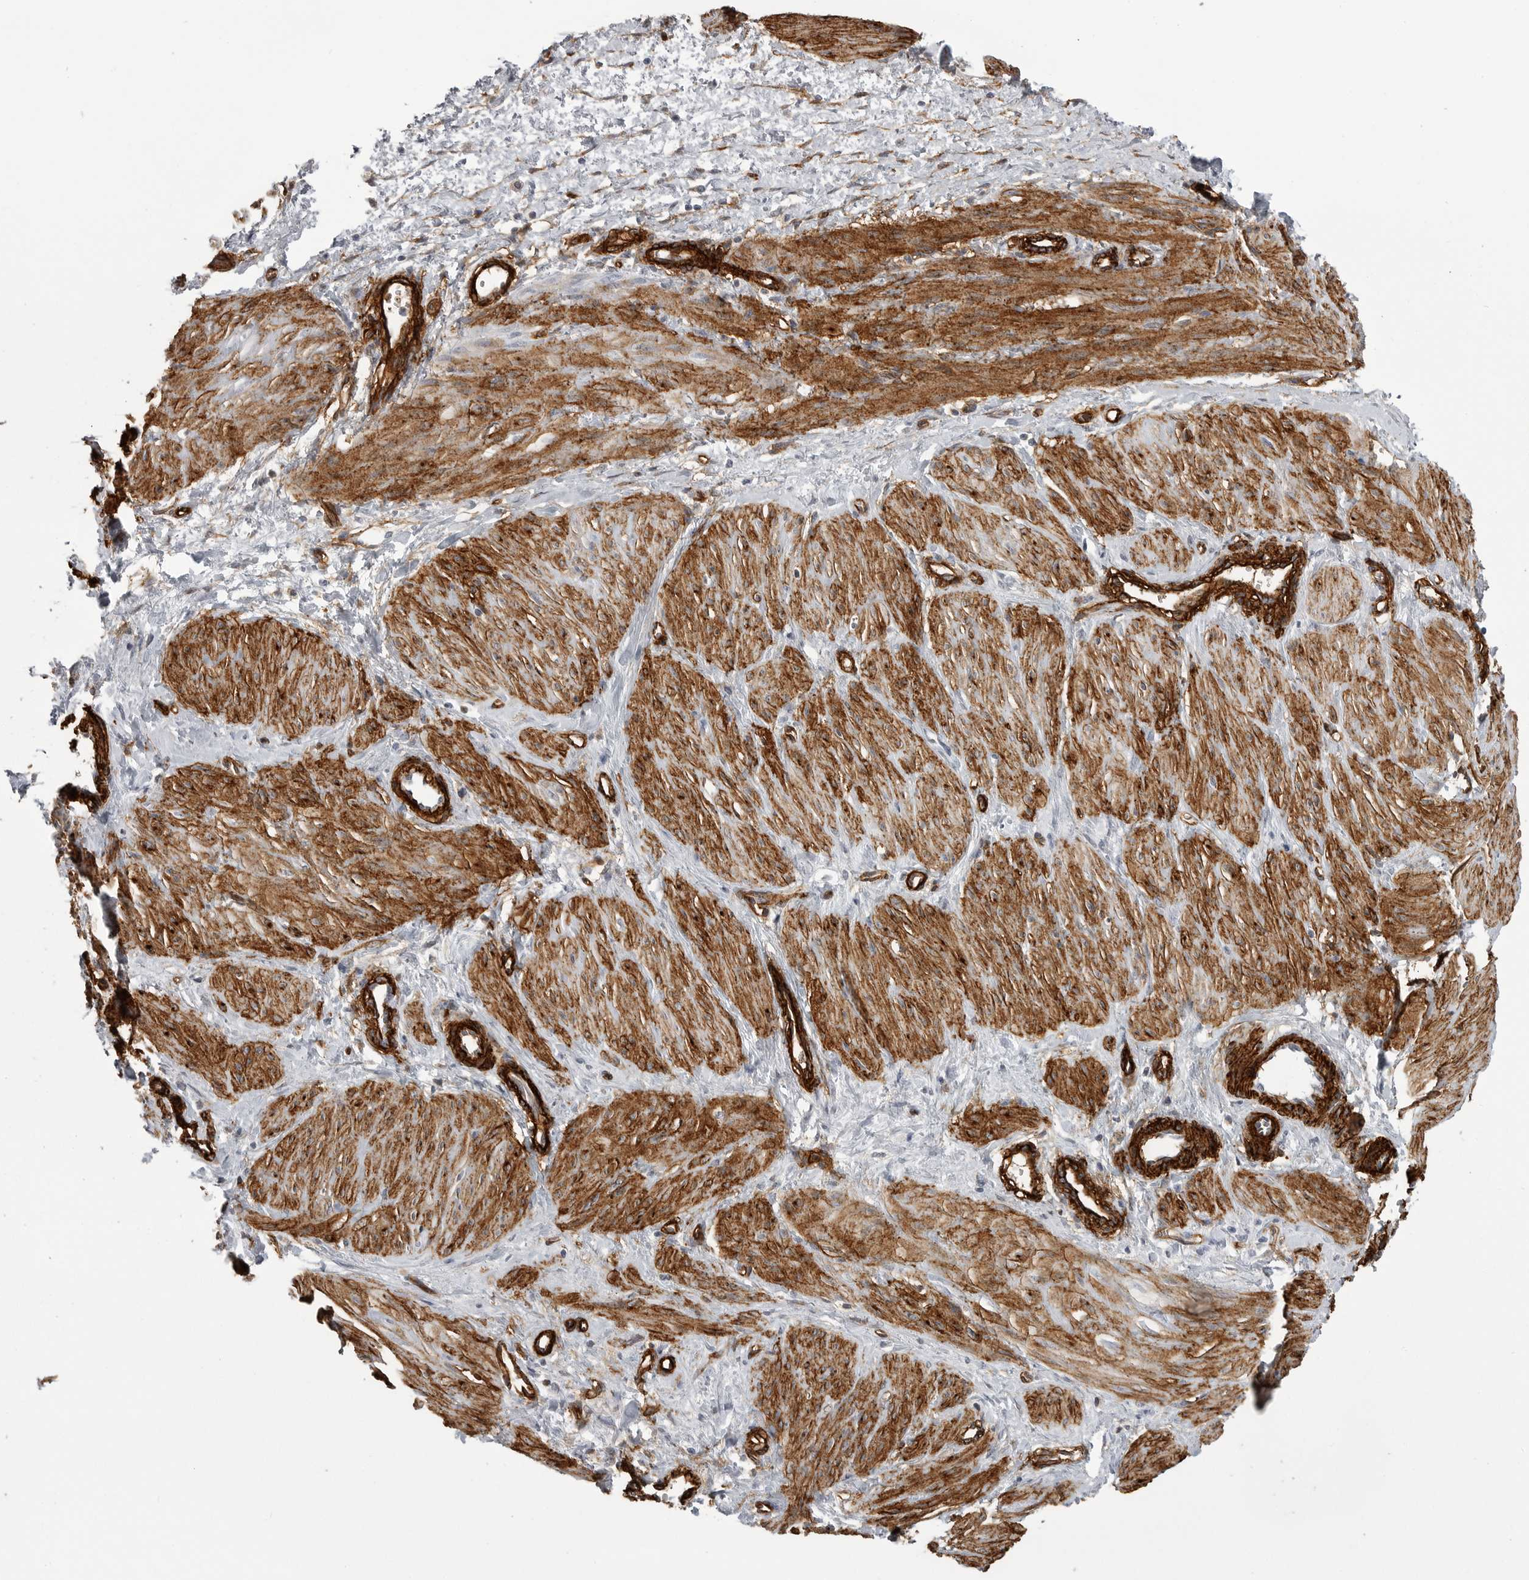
{"staining": {"intensity": "strong", "quantity": ">75%", "location": "cytoplasmic/membranous"}, "tissue": "smooth muscle", "cell_type": "Smooth muscle cells", "image_type": "normal", "snomed": [{"axis": "morphology", "description": "Normal tissue, NOS"}, {"axis": "topography", "description": "Endometrium"}], "caption": "Smooth muscle stained with DAB (3,3'-diaminobenzidine) IHC exhibits high levels of strong cytoplasmic/membranous positivity in approximately >75% of smooth muscle cells.", "gene": "AOC3", "patient": {"sex": "female", "age": 33}}